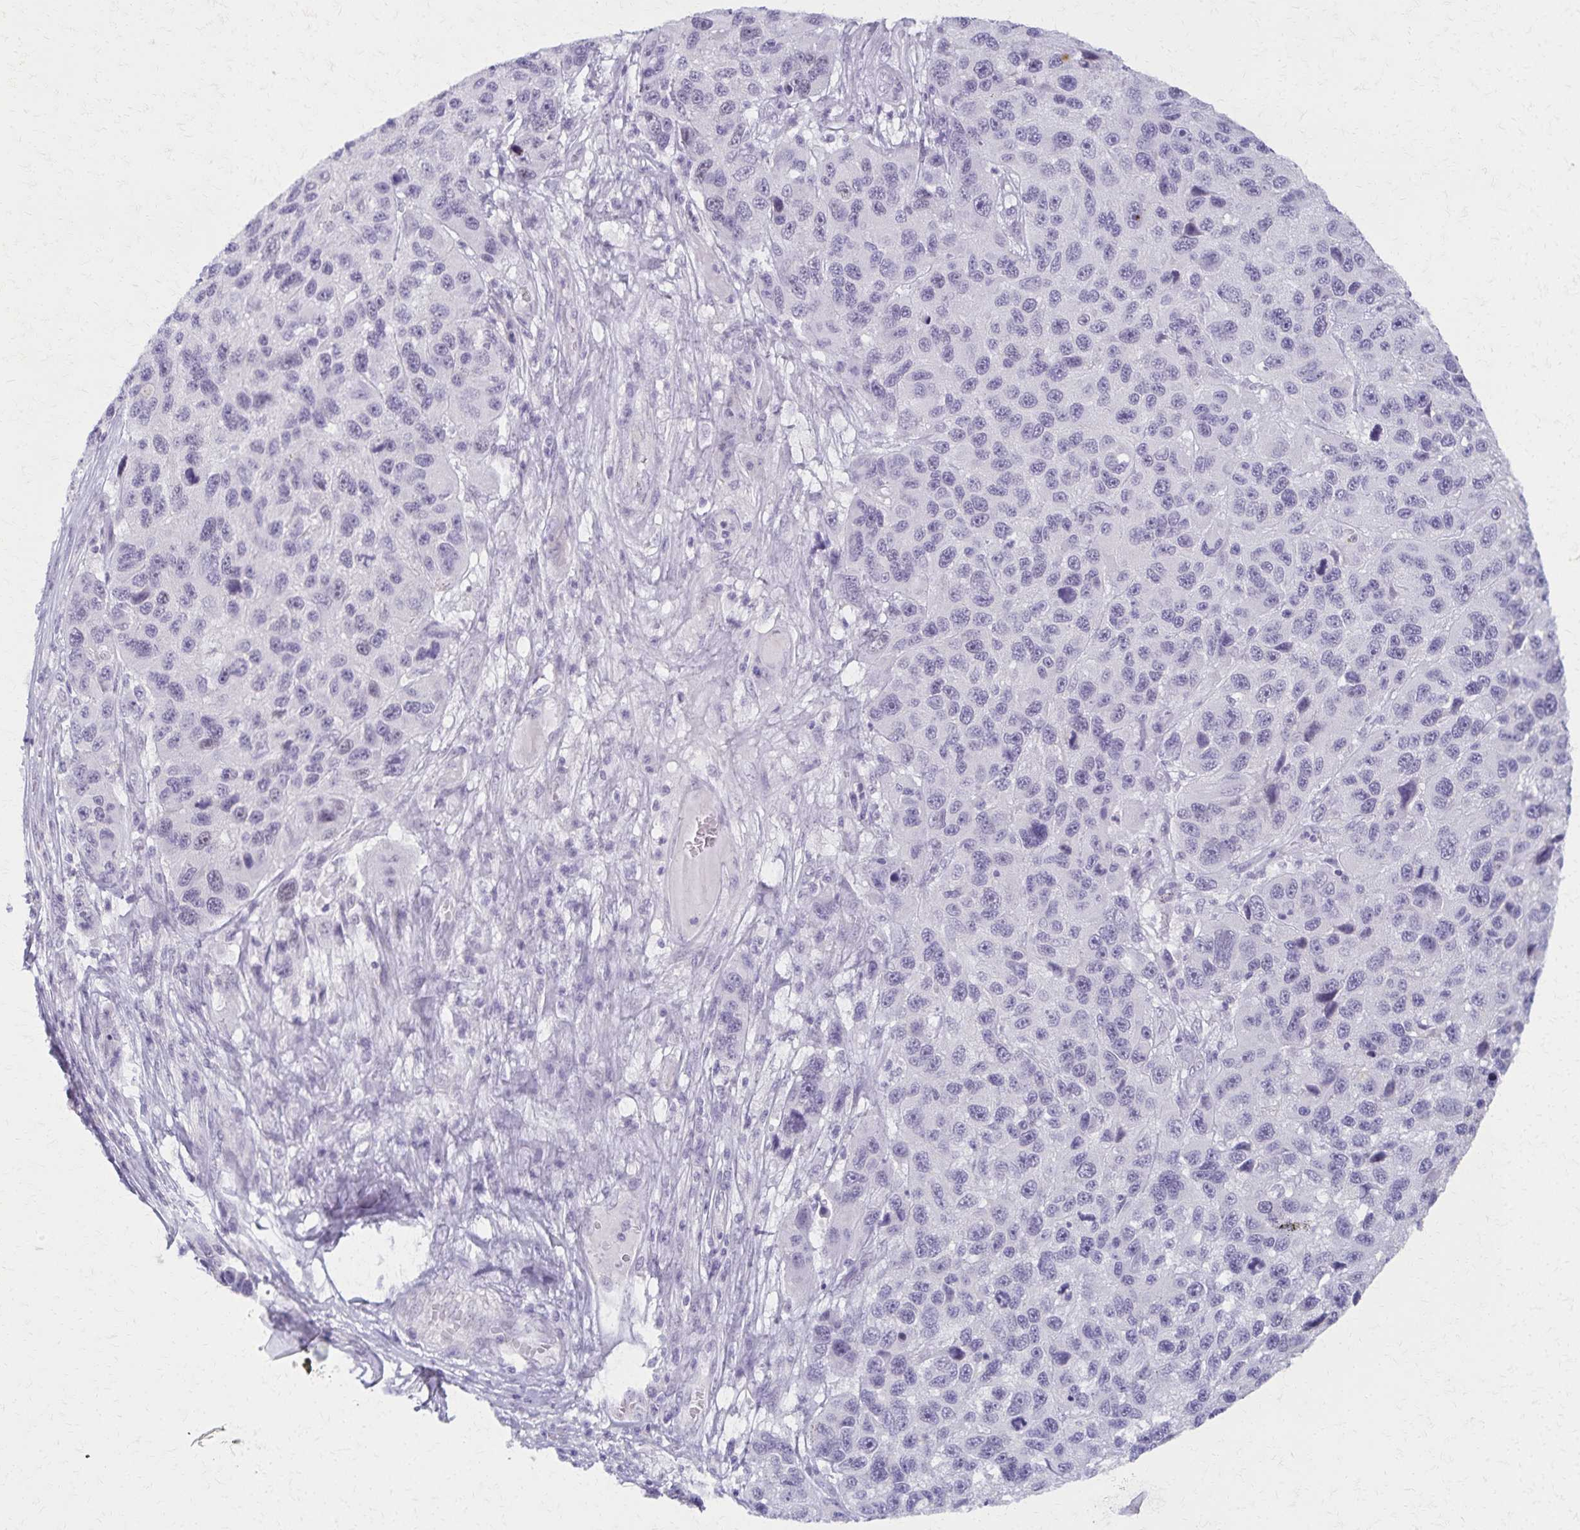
{"staining": {"intensity": "negative", "quantity": "none", "location": "none"}, "tissue": "melanoma", "cell_type": "Tumor cells", "image_type": "cancer", "snomed": [{"axis": "morphology", "description": "Malignant melanoma, NOS"}, {"axis": "topography", "description": "Skin"}], "caption": "Malignant melanoma stained for a protein using immunohistochemistry demonstrates no positivity tumor cells.", "gene": "MORC4", "patient": {"sex": "male", "age": 53}}